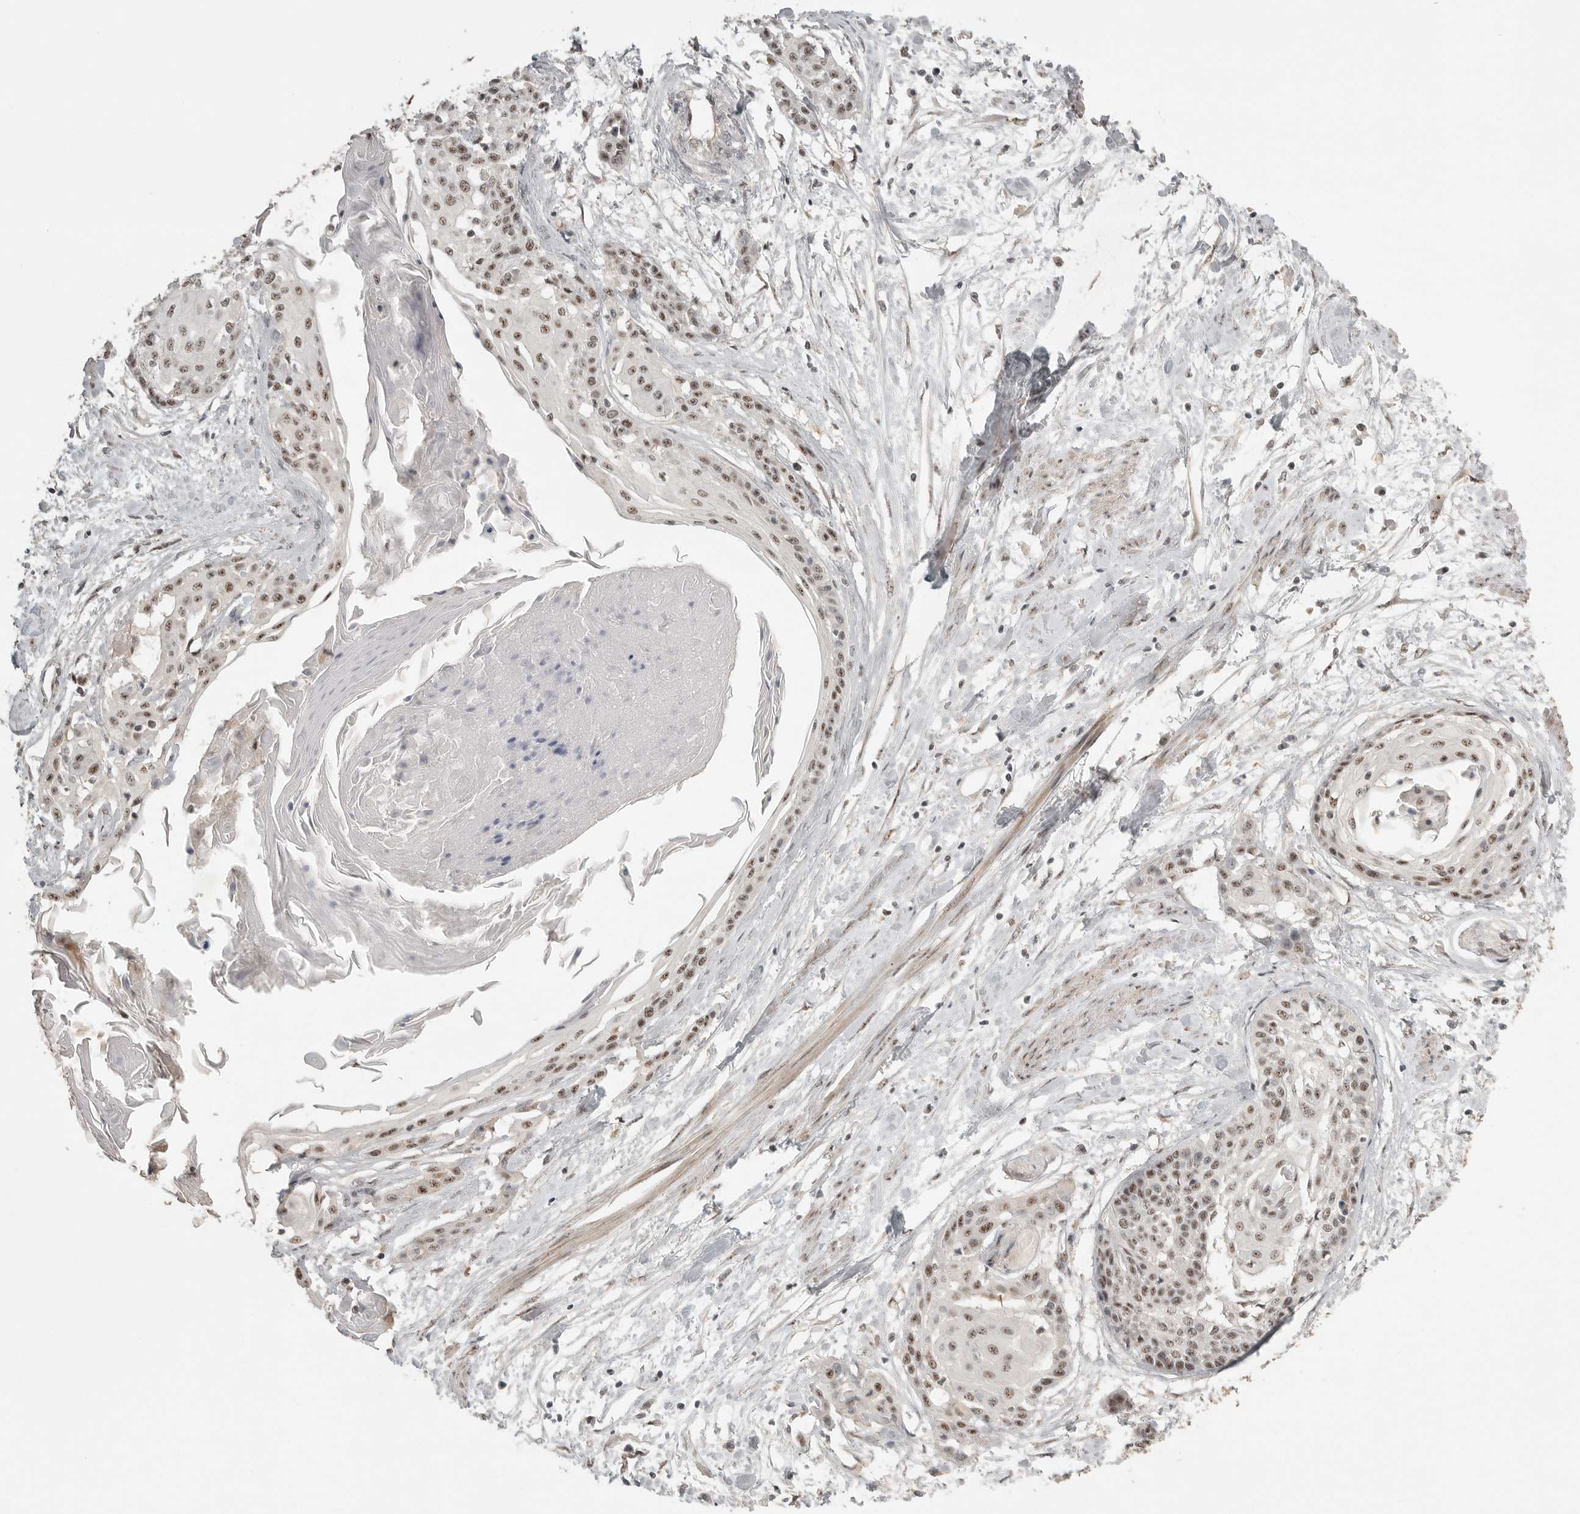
{"staining": {"intensity": "moderate", "quantity": ">75%", "location": "nuclear"}, "tissue": "cervical cancer", "cell_type": "Tumor cells", "image_type": "cancer", "snomed": [{"axis": "morphology", "description": "Squamous cell carcinoma, NOS"}, {"axis": "topography", "description": "Cervix"}], "caption": "This micrograph demonstrates immunohistochemistry staining of squamous cell carcinoma (cervical), with medium moderate nuclear positivity in approximately >75% of tumor cells.", "gene": "POMP", "patient": {"sex": "female", "age": 57}}